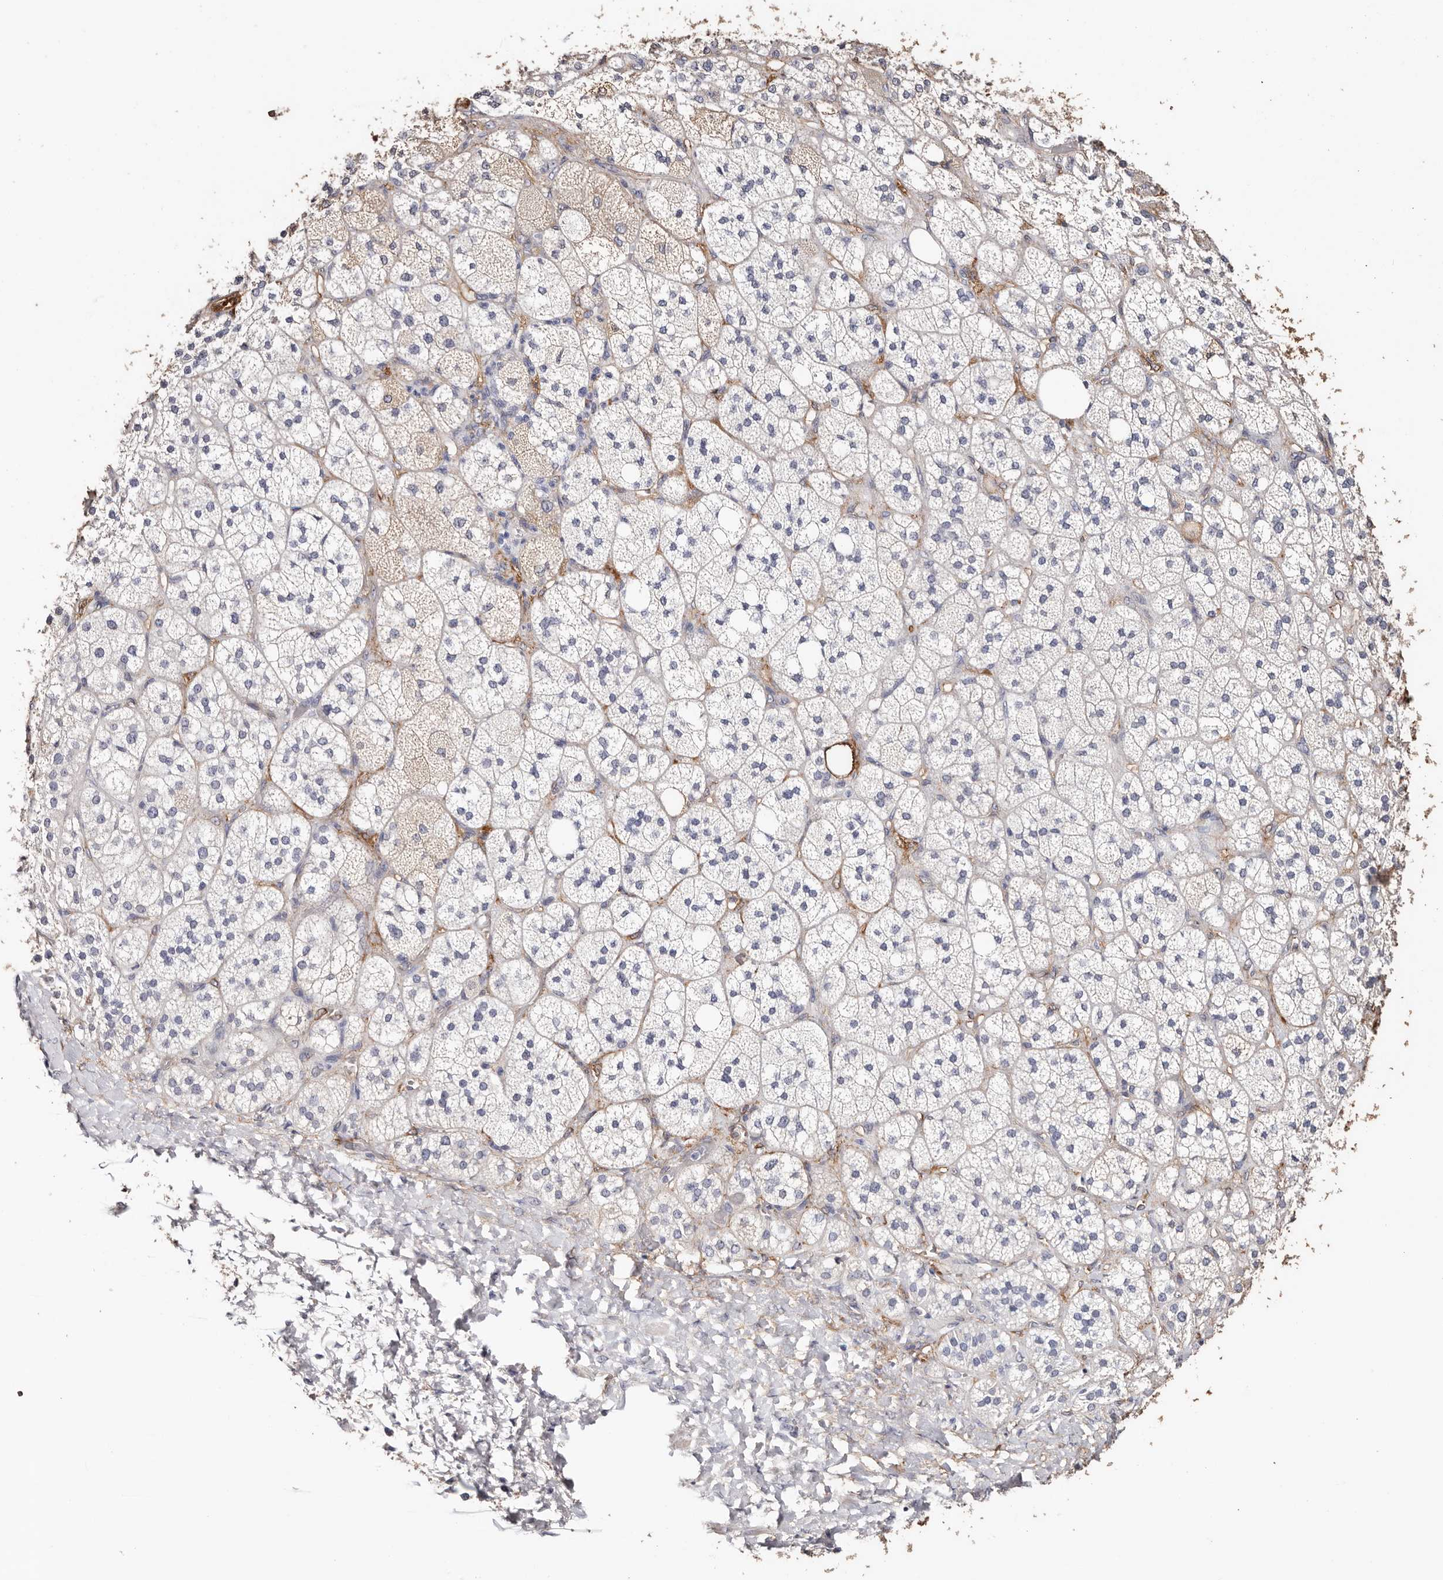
{"staining": {"intensity": "negative", "quantity": "none", "location": "none"}, "tissue": "adrenal gland", "cell_type": "Glandular cells", "image_type": "normal", "snomed": [{"axis": "morphology", "description": "Normal tissue, NOS"}, {"axis": "topography", "description": "Adrenal gland"}], "caption": "The micrograph shows no staining of glandular cells in normal adrenal gland. Nuclei are stained in blue.", "gene": "TGM2", "patient": {"sex": "male", "age": 61}}